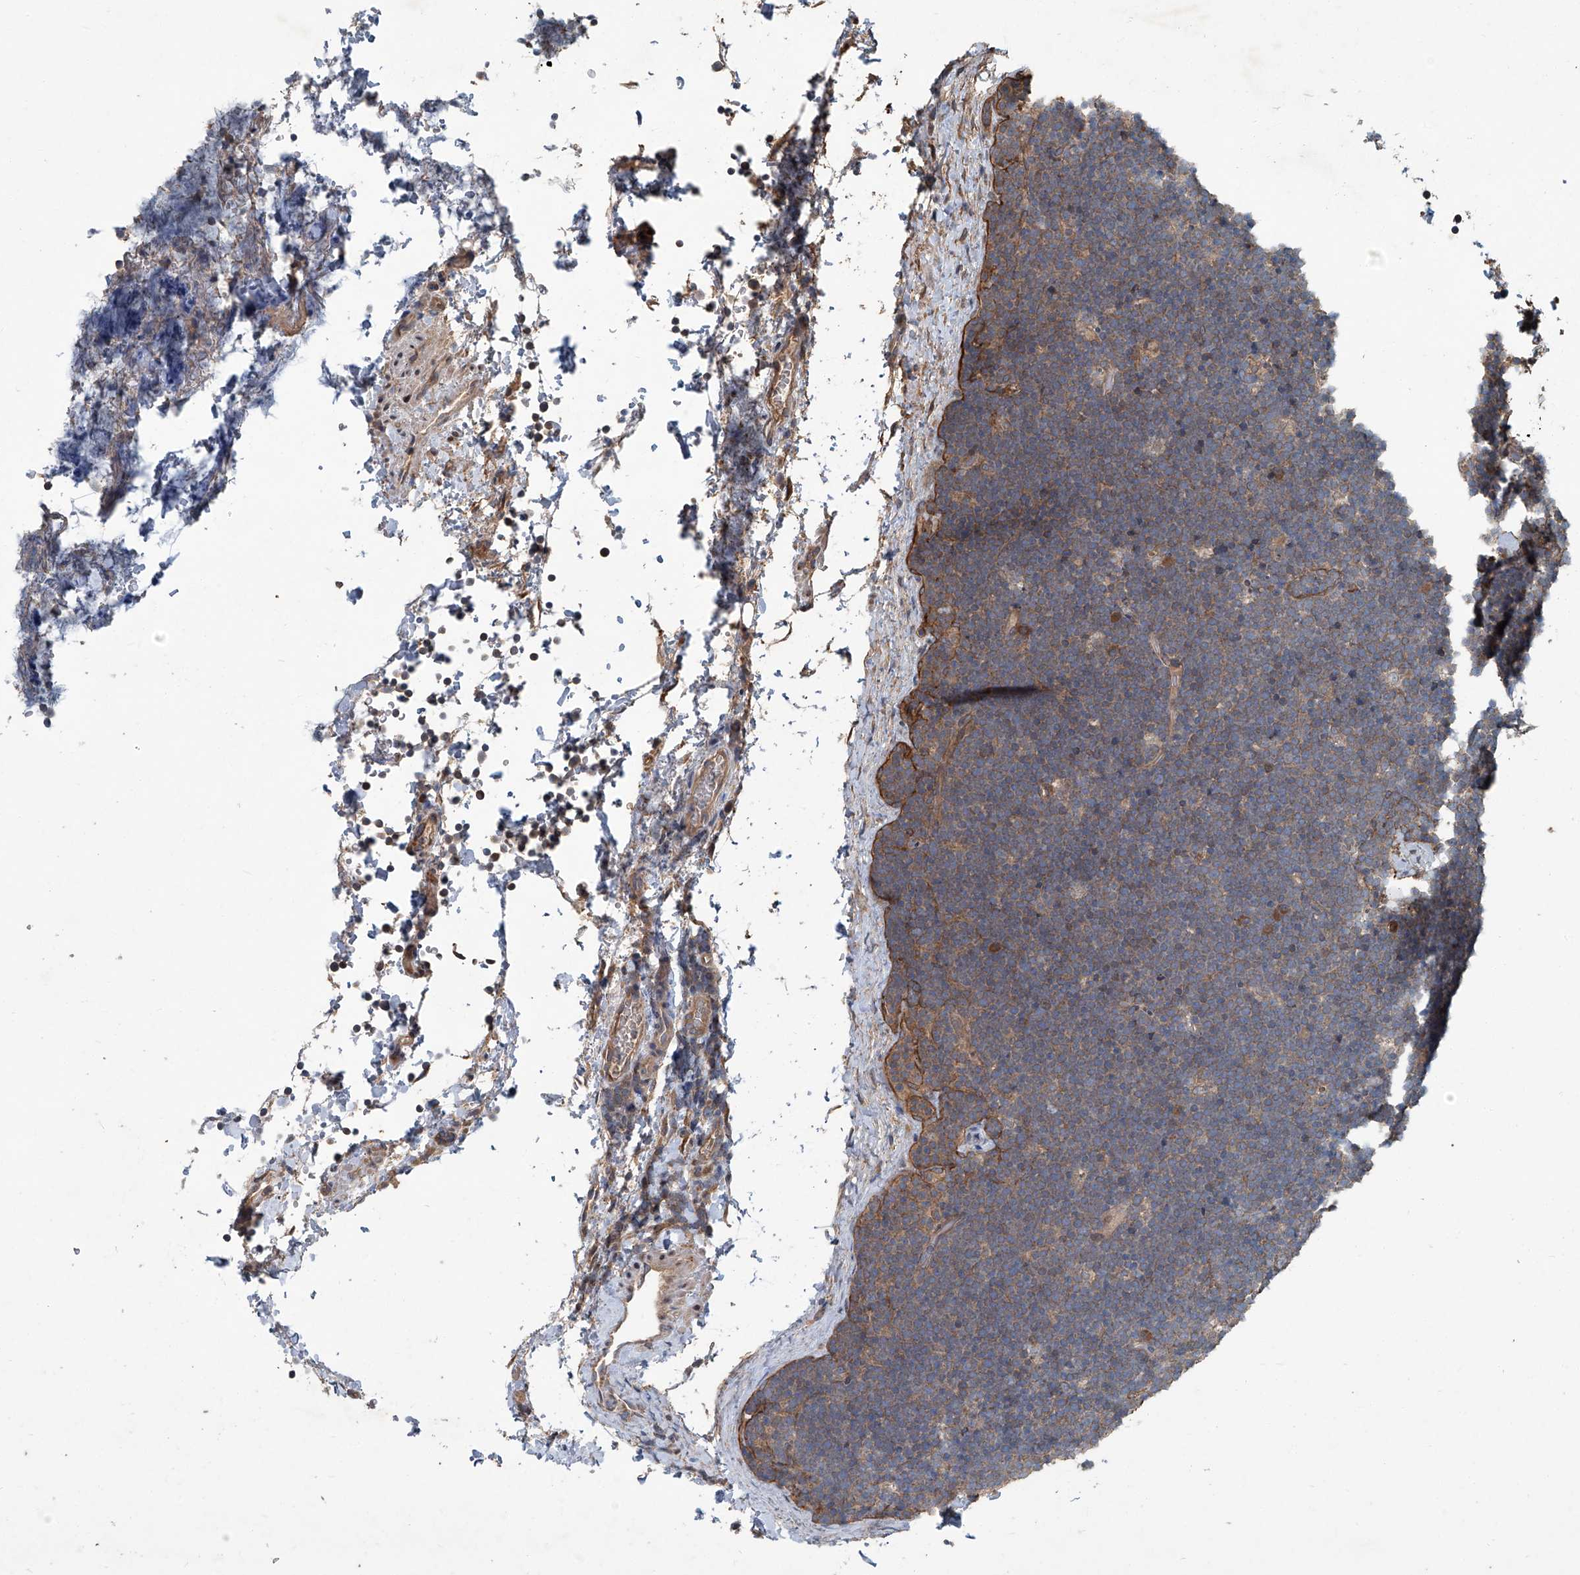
{"staining": {"intensity": "moderate", "quantity": "<25%", "location": "cytoplasmic/membranous"}, "tissue": "lymphoma", "cell_type": "Tumor cells", "image_type": "cancer", "snomed": [{"axis": "morphology", "description": "Malignant lymphoma, non-Hodgkin's type, High grade"}, {"axis": "topography", "description": "Lymph node"}], "caption": "Moderate cytoplasmic/membranous positivity for a protein is seen in about <25% of tumor cells of lymphoma using immunohistochemistry (IHC).", "gene": "ANKRD34A", "patient": {"sex": "male", "age": 13}}